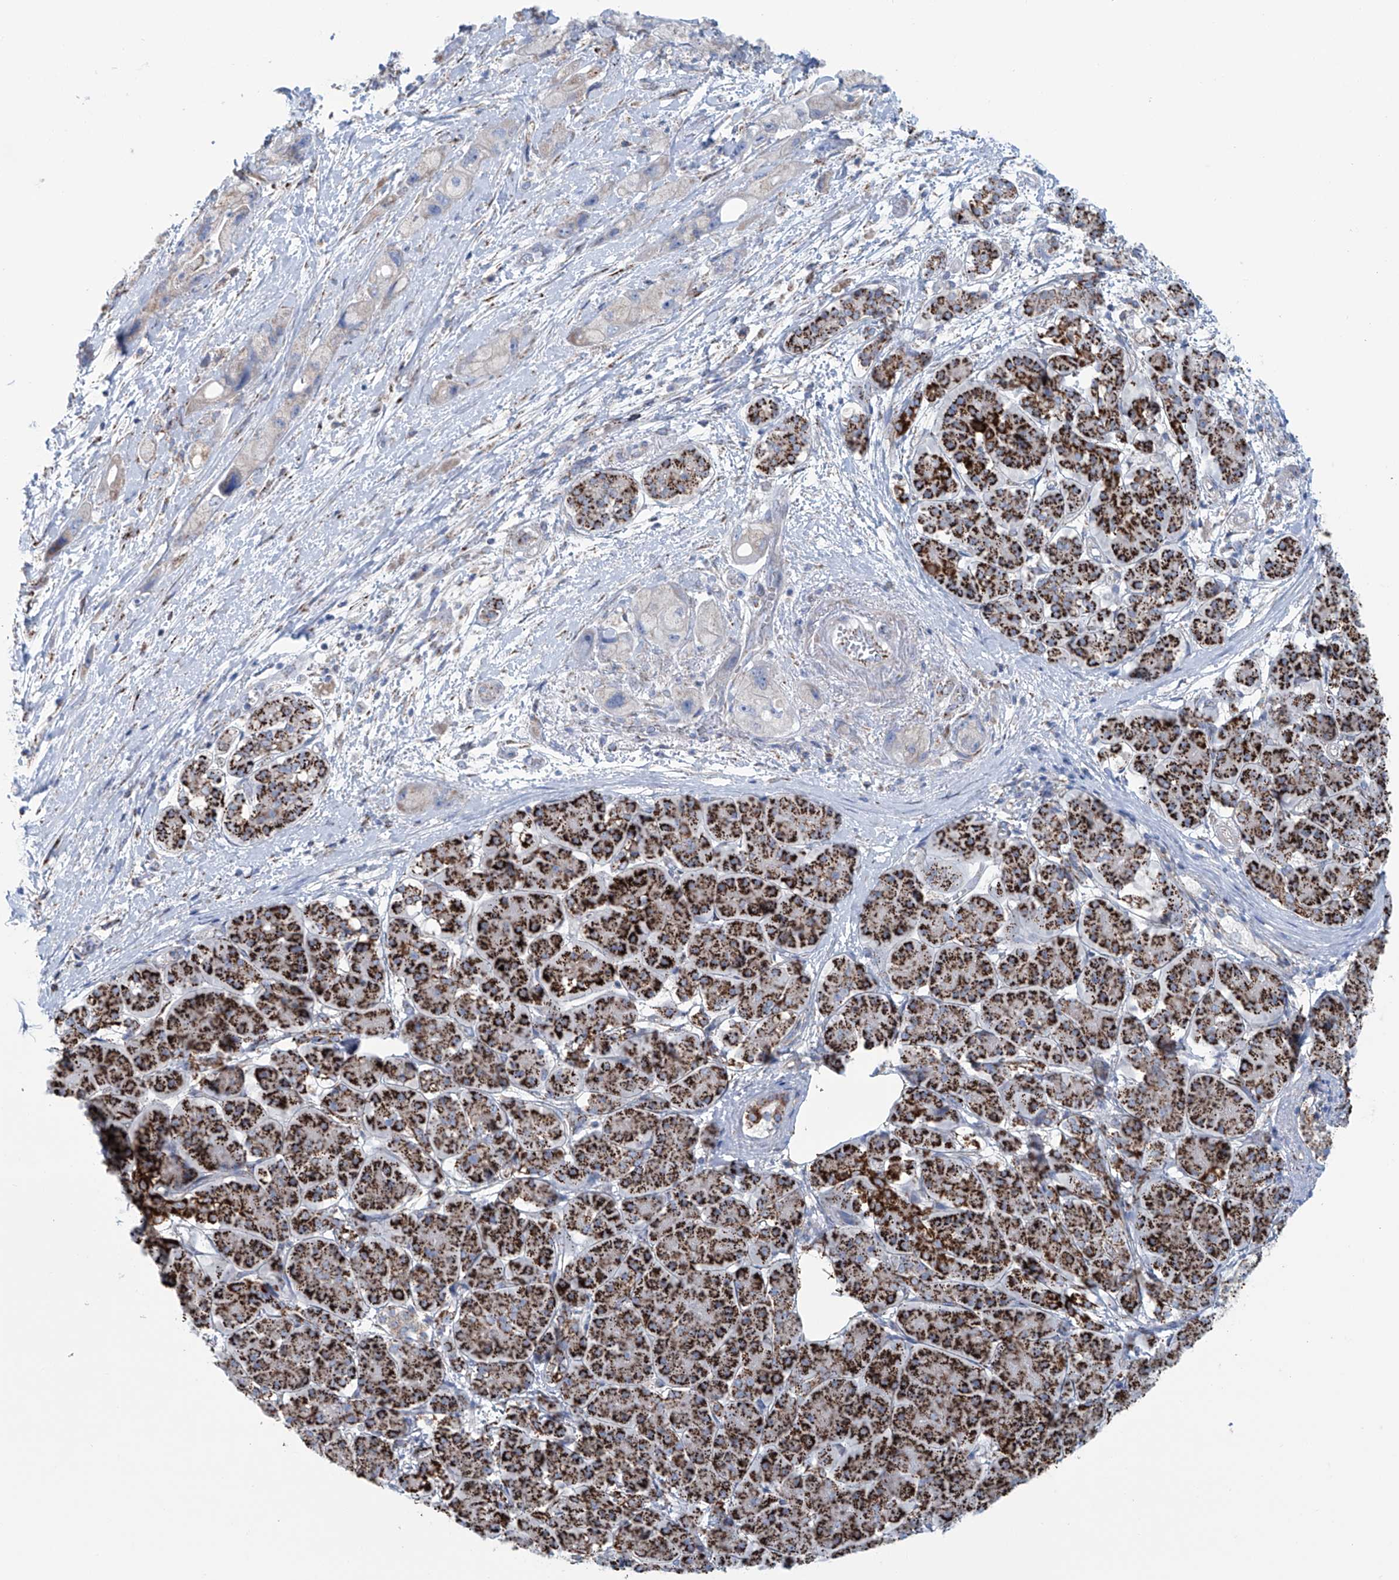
{"staining": {"intensity": "negative", "quantity": "none", "location": "none"}, "tissue": "pancreatic cancer", "cell_type": "Tumor cells", "image_type": "cancer", "snomed": [{"axis": "morphology", "description": "Normal tissue, NOS"}, {"axis": "morphology", "description": "Adenocarcinoma, NOS"}, {"axis": "topography", "description": "Pancreas"}], "caption": "Immunohistochemistry (IHC) of pancreatic adenocarcinoma reveals no expression in tumor cells.", "gene": "ALDH6A1", "patient": {"sex": "female", "age": 68}}